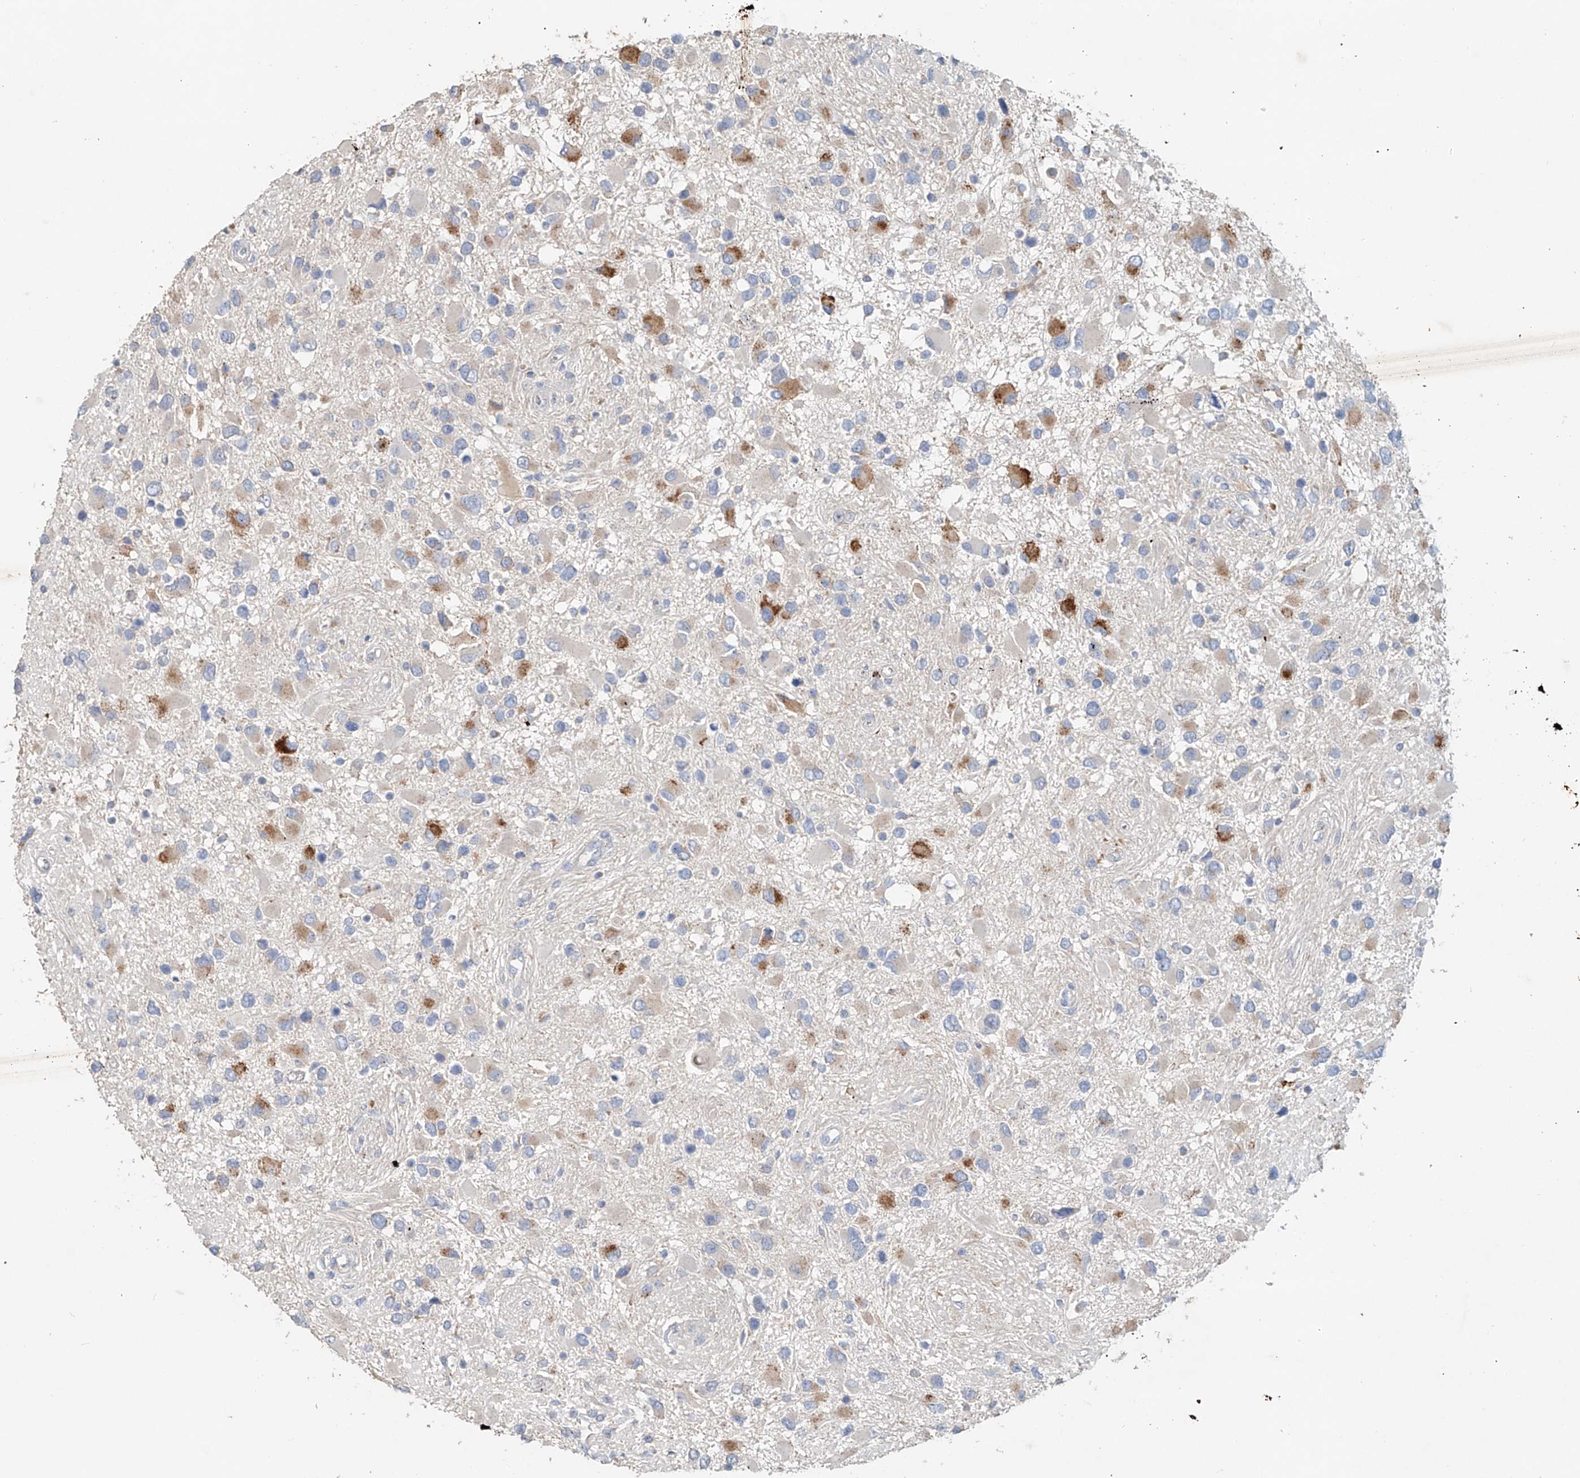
{"staining": {"intensity": "weak", "quantity": "<25%", "location": "cytoplasmic/membranous"}, "tissue": "glioma", "cell_type": "Tumor cells", "image_type": "cancer", "snomed": [{"axis": "morphology", "description": "Glioma, malignant, High grade"}, {"axis": "topography", "description": "Brain"}], "caption": "This is an immunohistochemistry (IHC) photomicrograph of high-grade glioma (malignant). There is no positivity in tumor cells.", "gene": "TRIM47", "patient": {"sex": "male", "age": 53}}